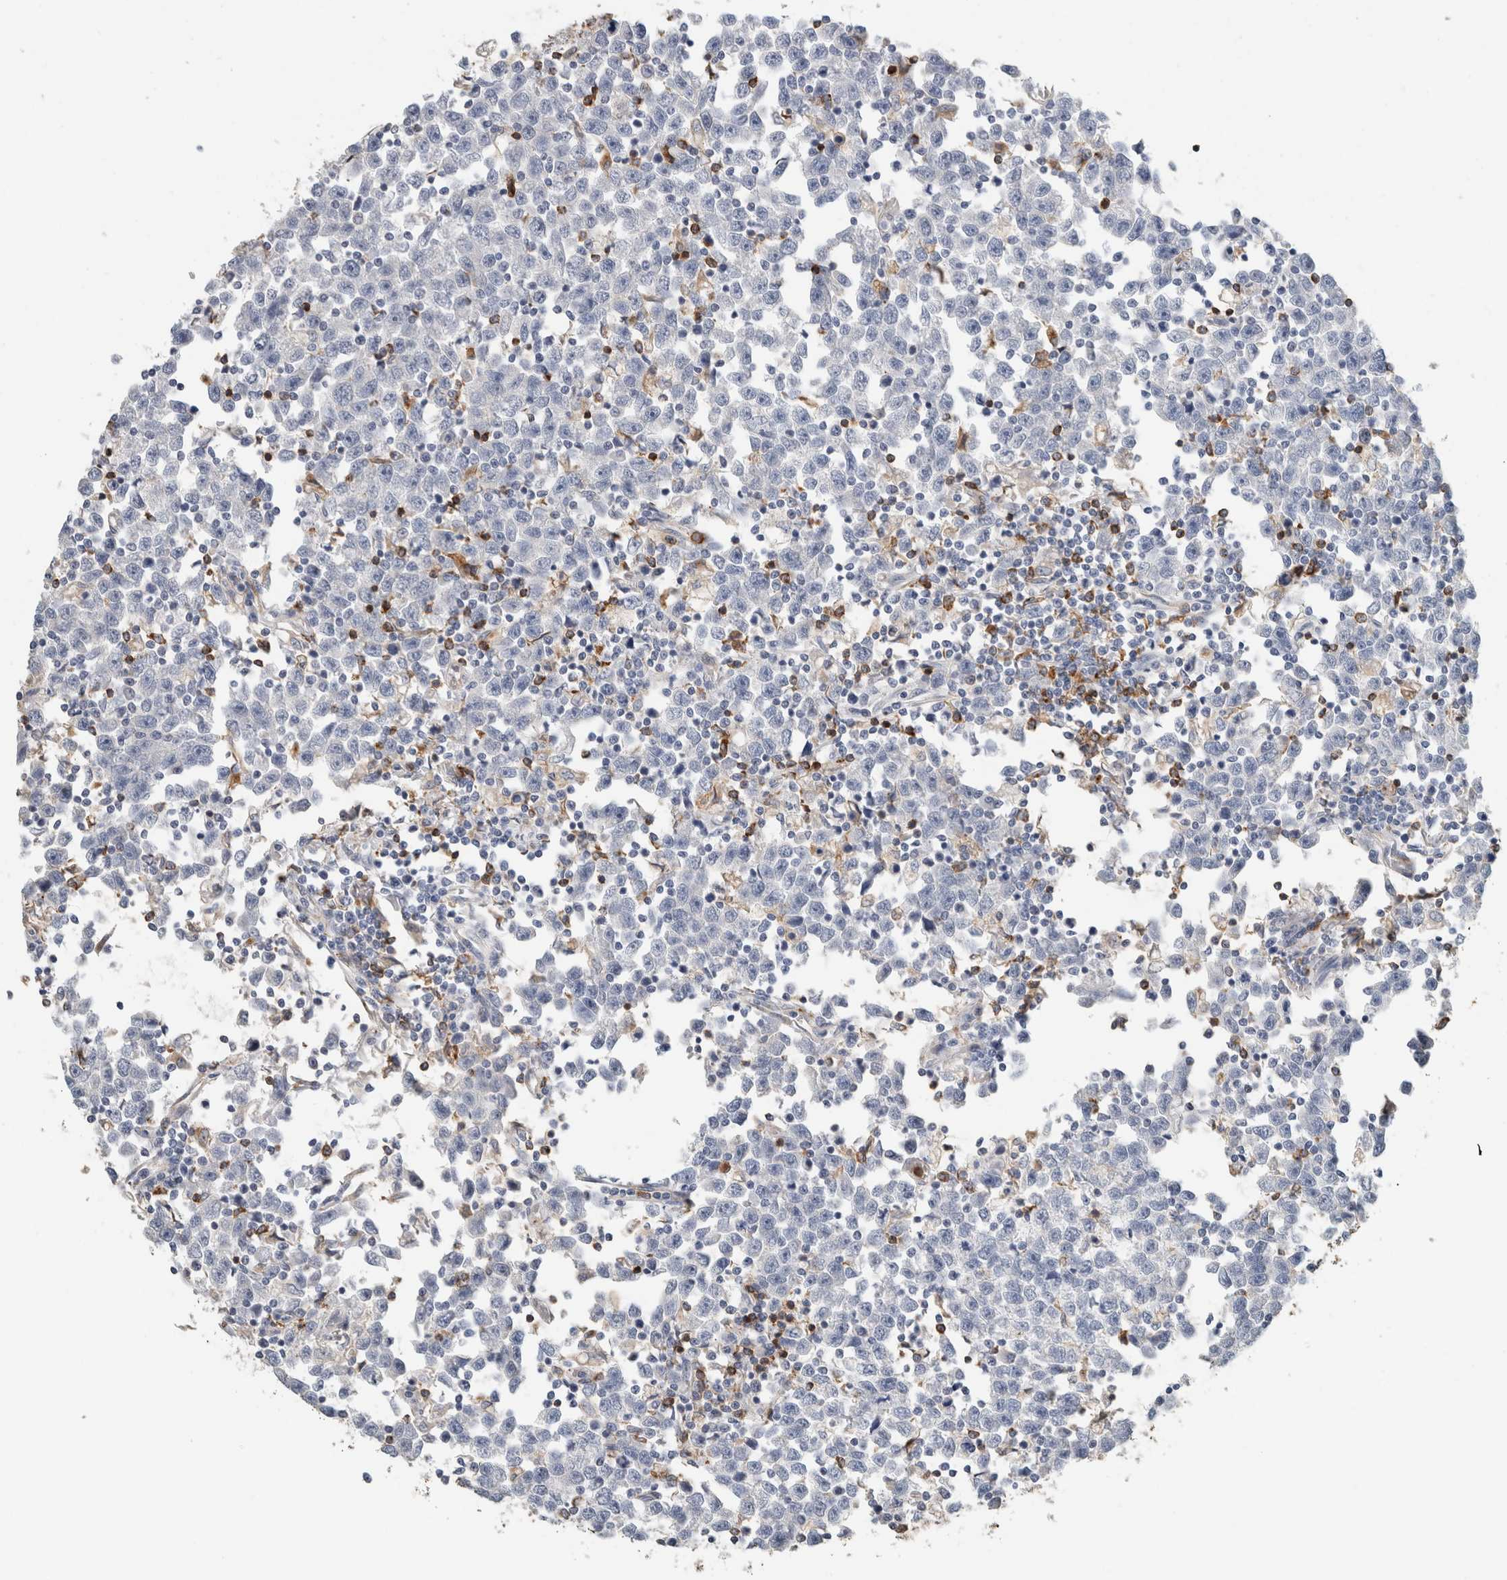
{"staining": {"intensity": "negative", "quantity": "none", "location": "none"}, "tissue": "testis cancer", "cell_type": "Tumor cells", "image_type": "cancer", "snomed": [{"axis": "morphology", "description": "Seminoma, NOS"}, {"axis": "topography", "description": "Testis"}], "caption": "Tumor cells show no significant expression in testis cancer (seminoma).", "gene": "LY86", "patient": {"sex": "male", "age": 43}}